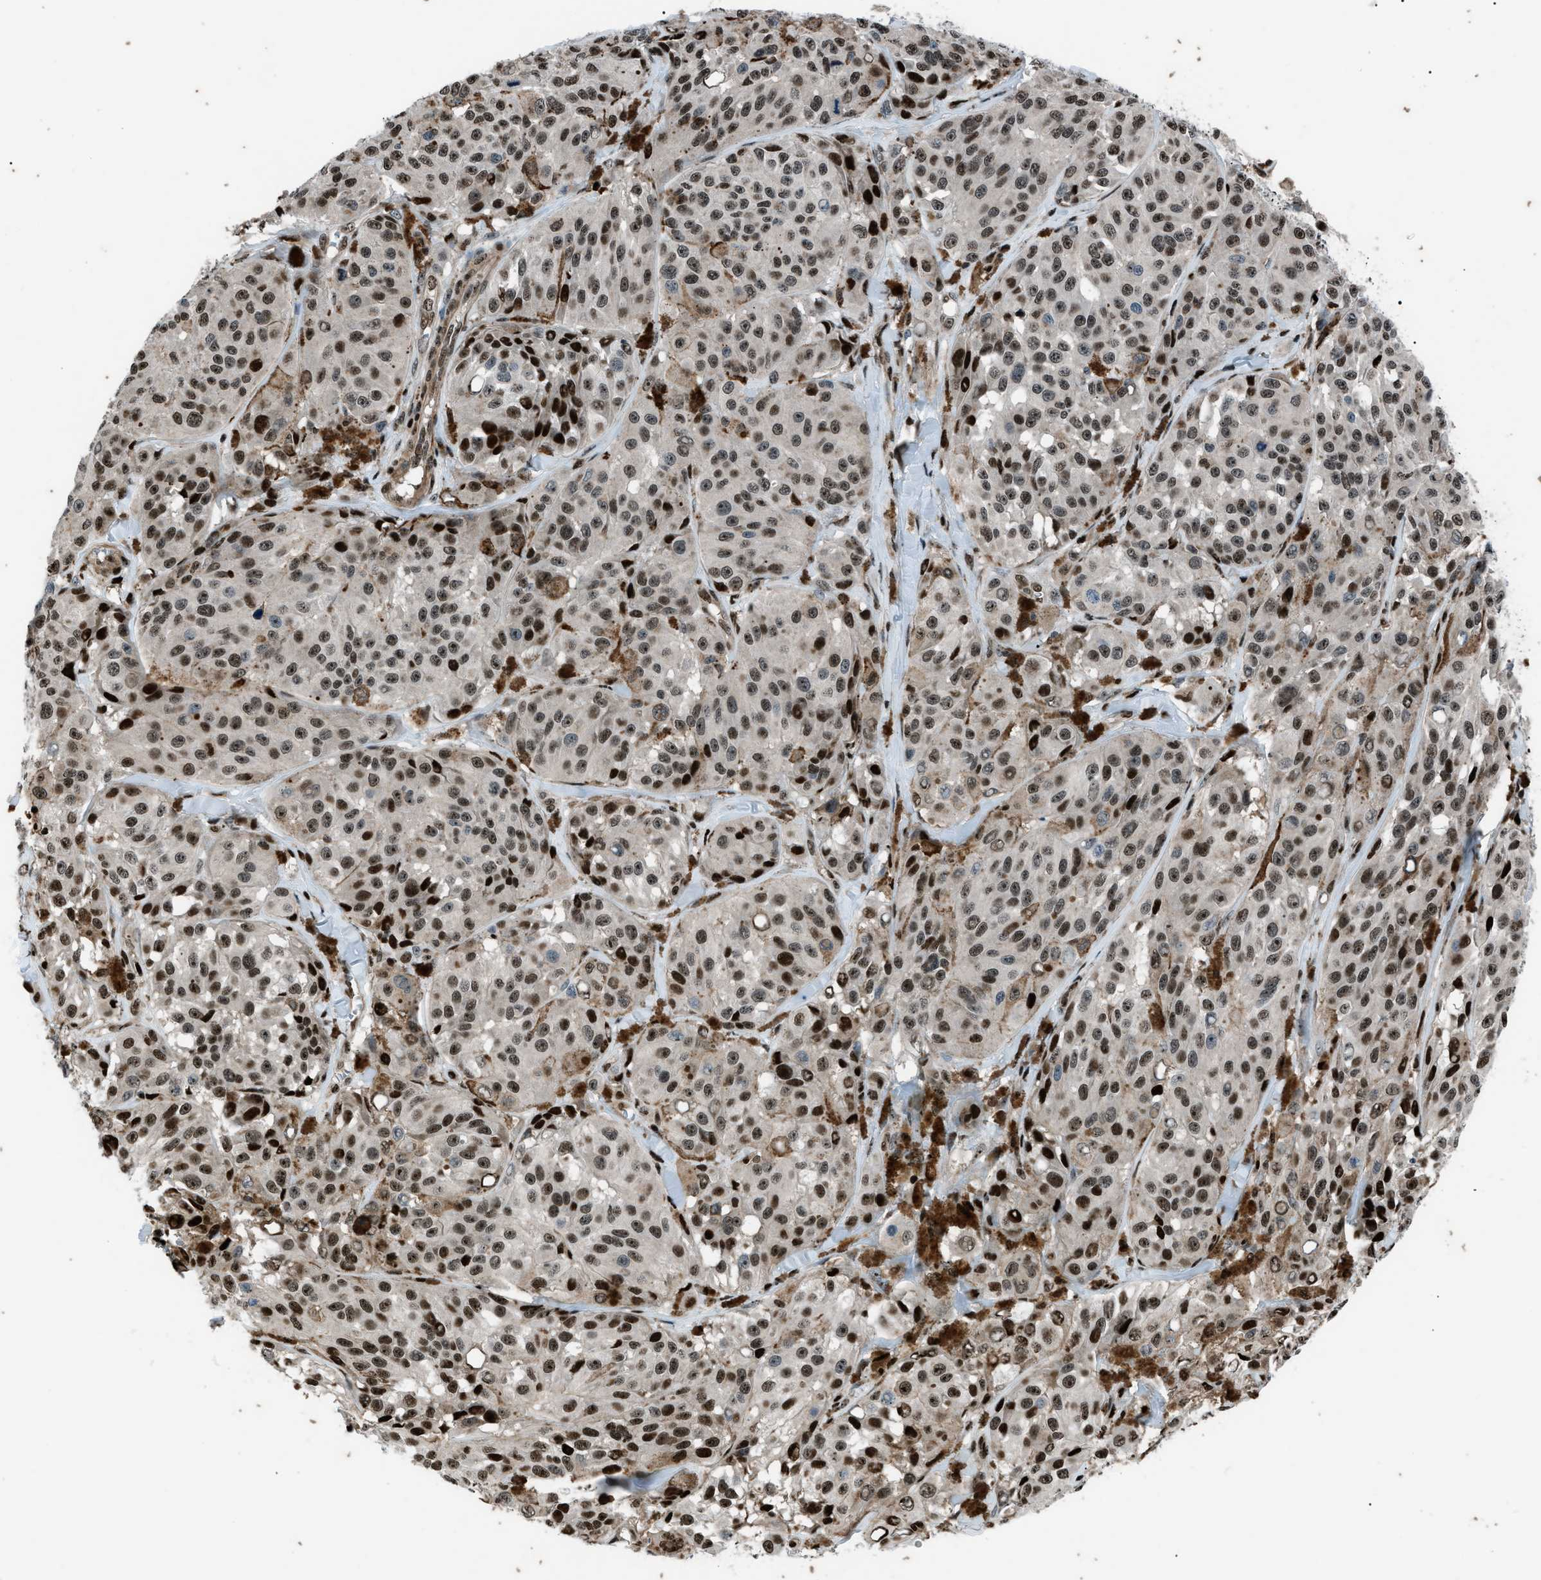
{"staining": {"intensity": "moderate", "quantity": ">75%", "location": "nuclear"}, "tissue": "melanoma", "cell_type": "Tumor cells", "image_type": "cancer", "snomed": [{"axis": "morphology", "description": "Malignant melanoma, NOS"}, {"axis": "topography", "description": "Skin"}], "caption": "High-power microscopy captured an IHC image of malignant melanoma, revealing moderate nuclear expression in approximately >75% of tumor cells.", "gene": "PRKX", "patient": {"sex": "male", "age": 84}}